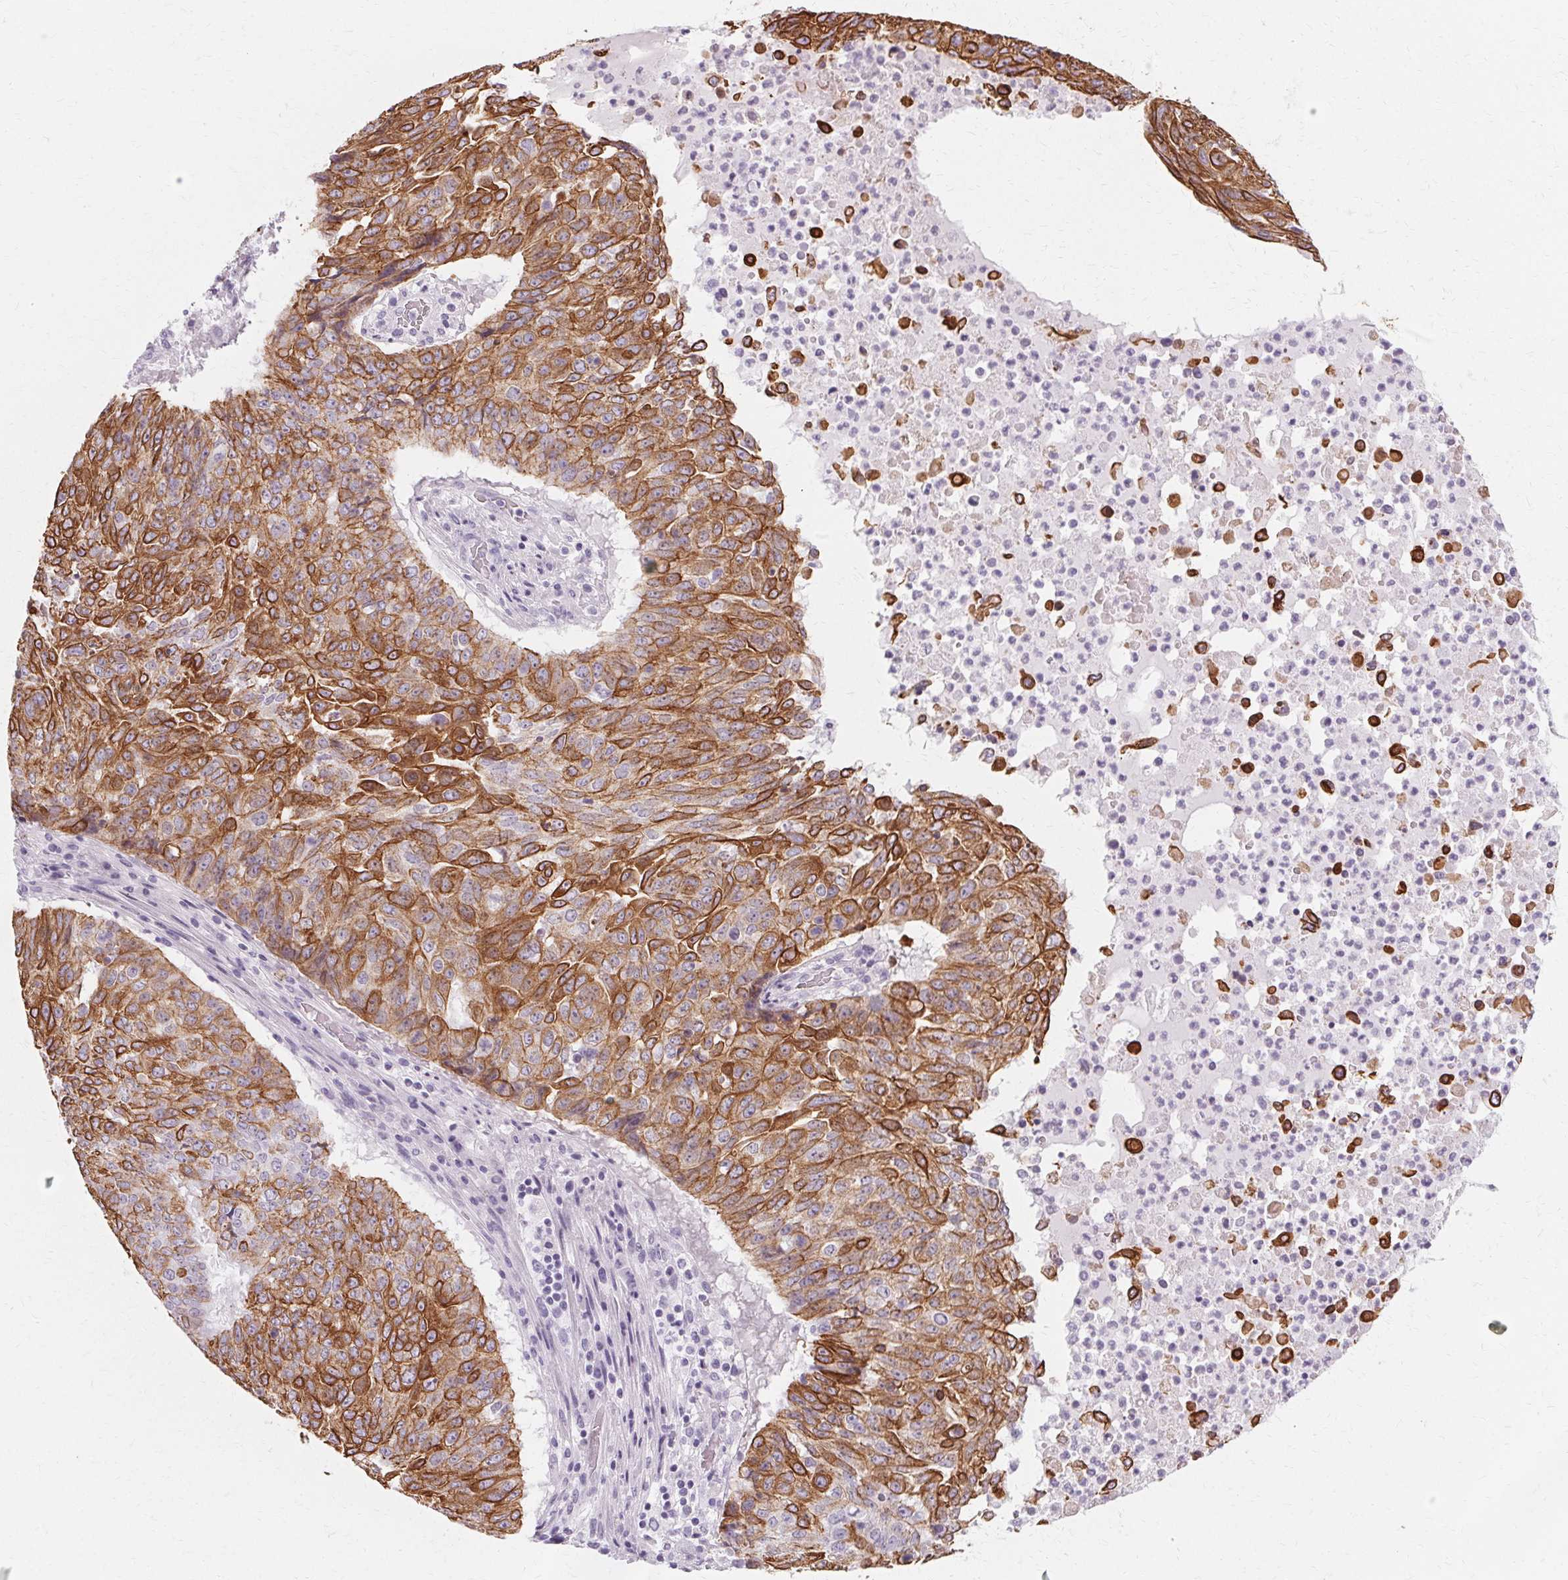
{"staining": {"intensity": "moderate", "quantity": ">75%", "location": "cytoplasmic/membranous"}, "tissue": "lung cancer", "cell_type": "Tumor cells", "image_type": "cancer", "snomed": [{"axis": "morphology", "description": "Normal tissue, NOS"}, {"axis": "morphology", "description": "Squamous cell carcinoma, NOS"}, {"axis": "topography", "description": "Bronchus"}, {"axis": "topography", "description": "Lung"}], "caption": "Immunohistochemistry of human squamous cell carcinoma (lung) demonstrates medium levels of moderate cytoplasmic/membranous staining in approximately >75% of tumor cells.", "gene": "KRT6C", "patient": {"sex": "male", "age": 64}}